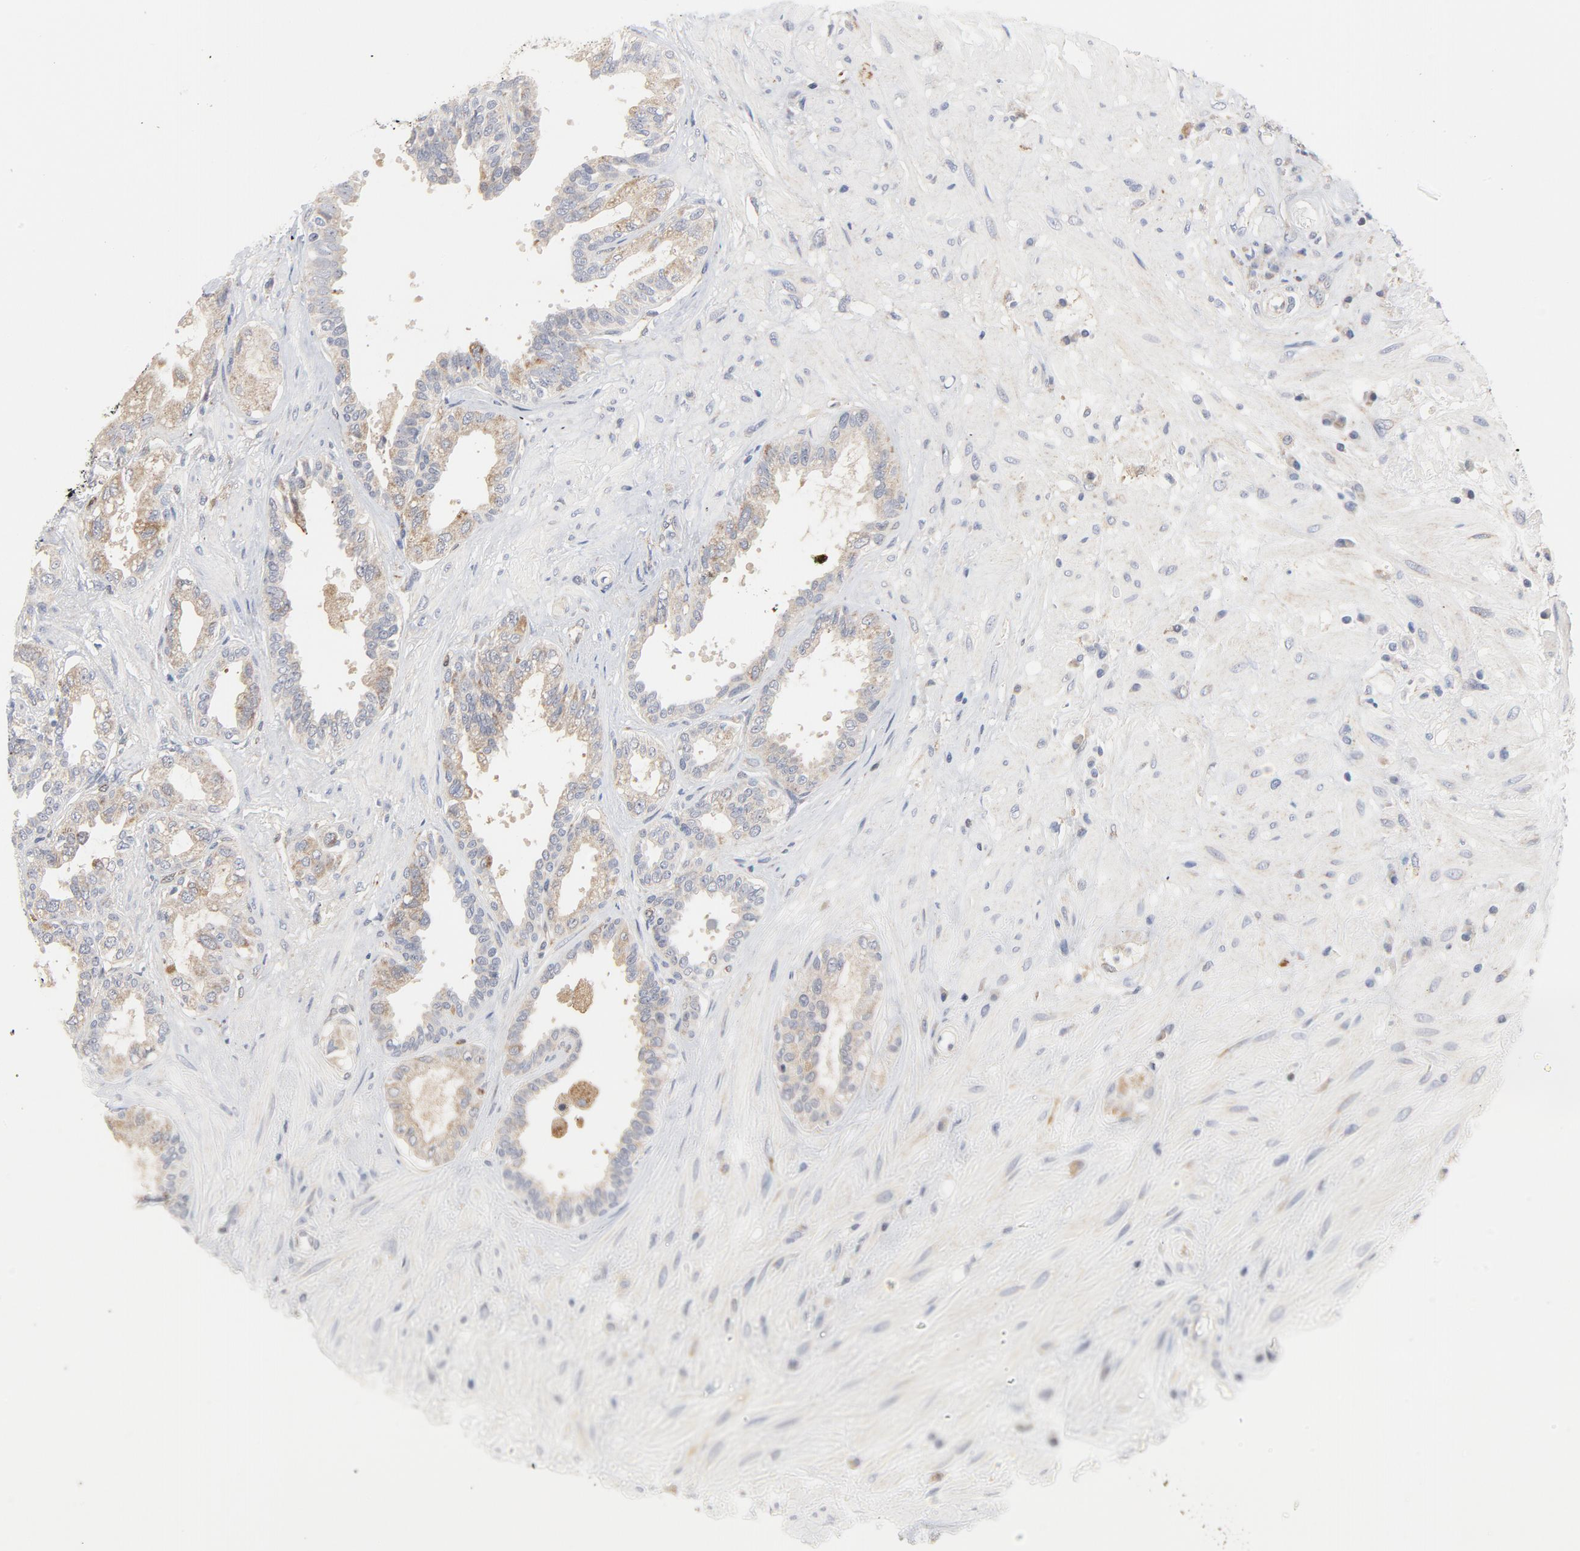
{"staining": {"intensity": "weak", "quantity": ">75%", "location": "cytoplasmic/membranous"}, "tissue": "seminal vesicle", "cell_type": "Glandular cells", "image_type": "normal", "snomed": [{"axis": "morphology", "description": "Normal tissue, NOS"}, {"axis": "topography", "description": "Seminal veicle"}], "caption": "A brown stain labels weak cytoplasmic/membranous staining of a protein in glandular cells of normal human seminal vesicle.", "gene": "RAPGEF4", "patient": {"sex": "male", "age": 61}}